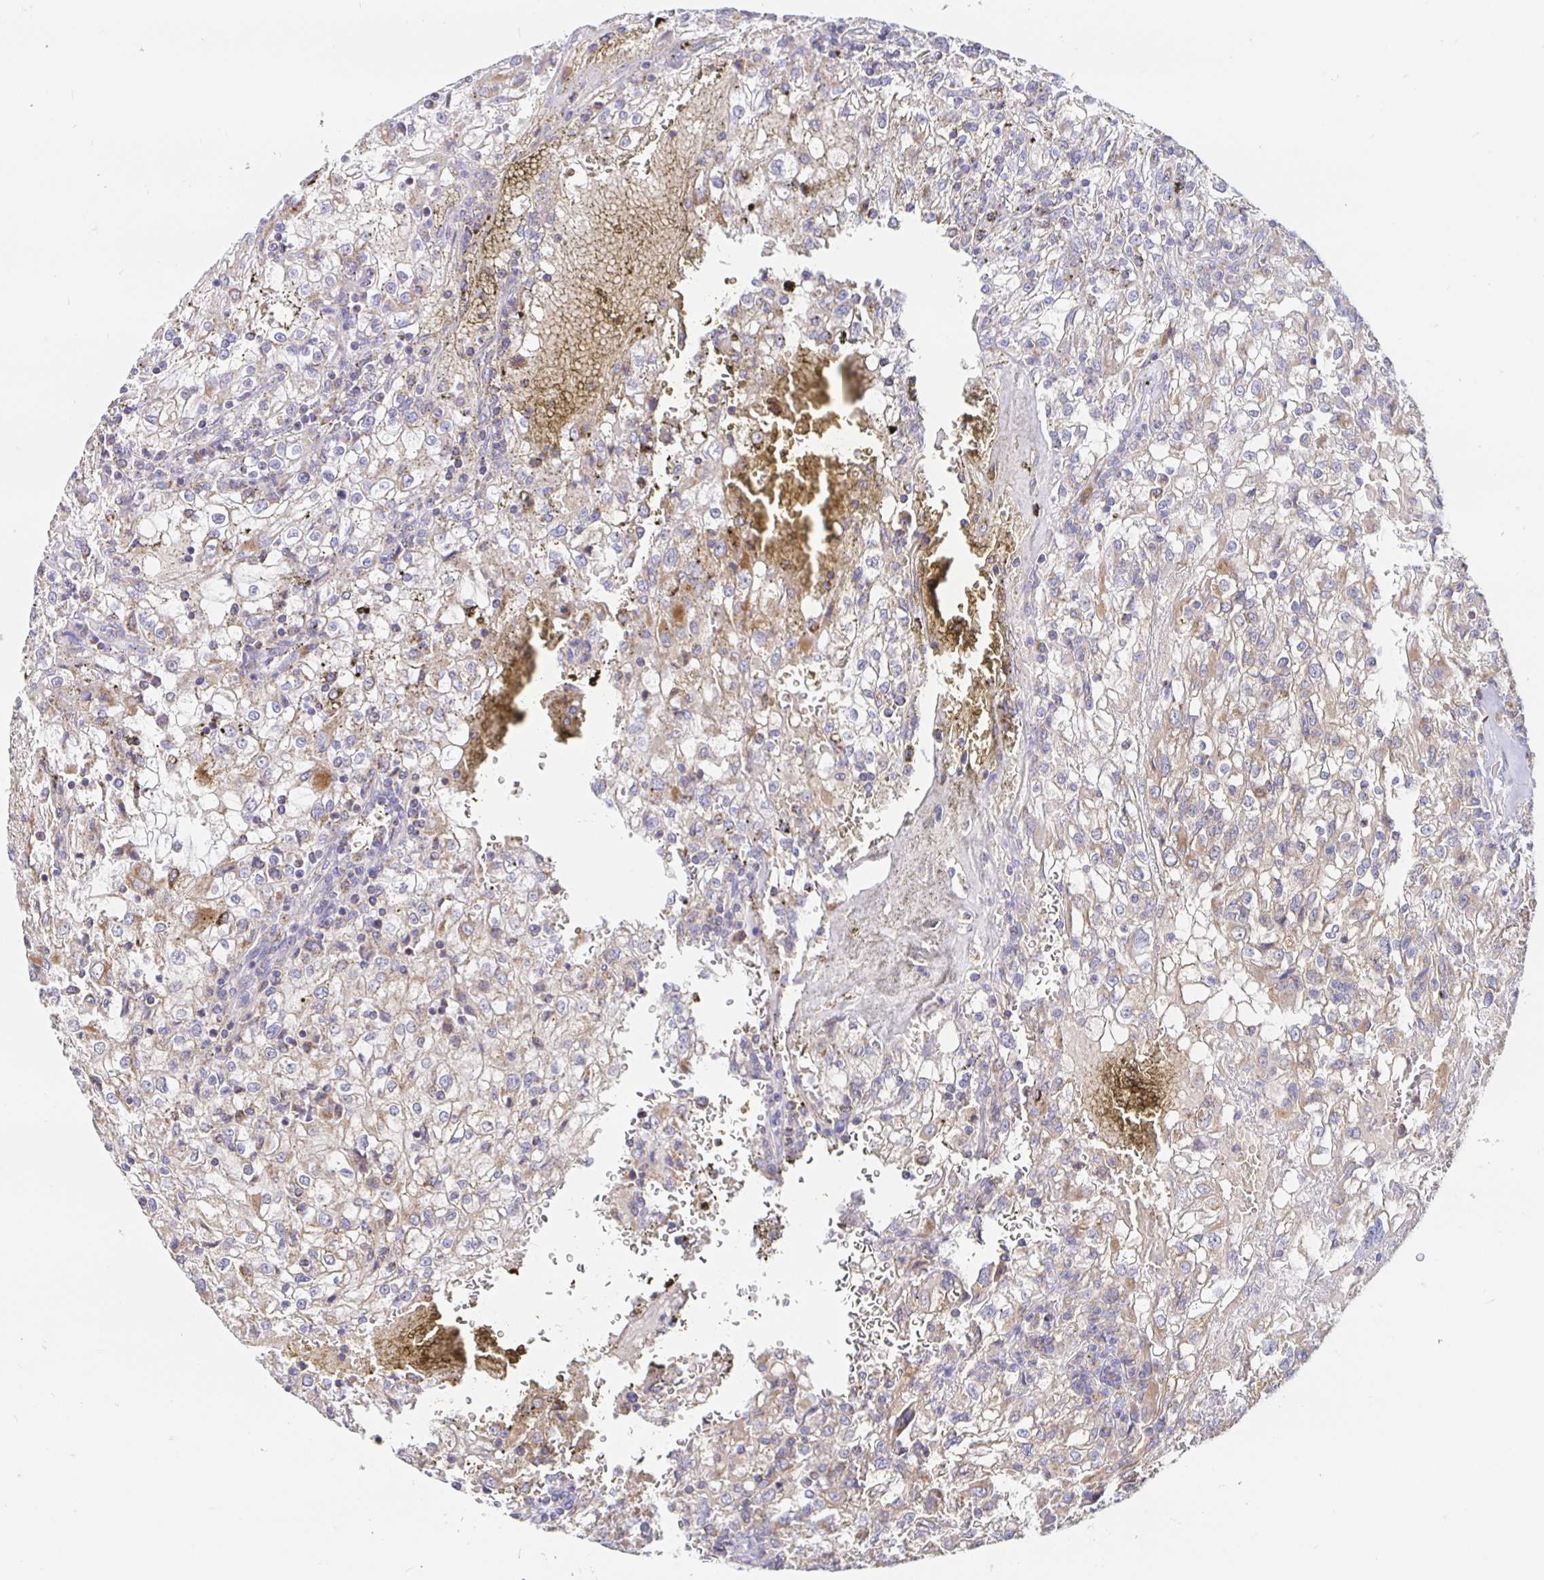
{"staining": {"intensity": "weak", "quantity": "<25%", "location": "cytoplasmic/membranous"}, "tissue": "renal cancer", "cell_type": "Tumor cells", "image_type": "cancer", "snomed": [{"axis": "morphology", "description": "Adenocarcinoma, NOS"}, {"axis": "topography", "description": "Kidney"}], "caption": "Immunohistochemical staining of renal adenocarcinoma exhibits no significant expression in tumor cells. The staining is performed using DAB (3,3'-diaminobenzidine) brown chromogen with nuclei counter-stained in using hematoxylin.", "gene": "PRDX3", "patient": {"sex": "female", "age": 74}}